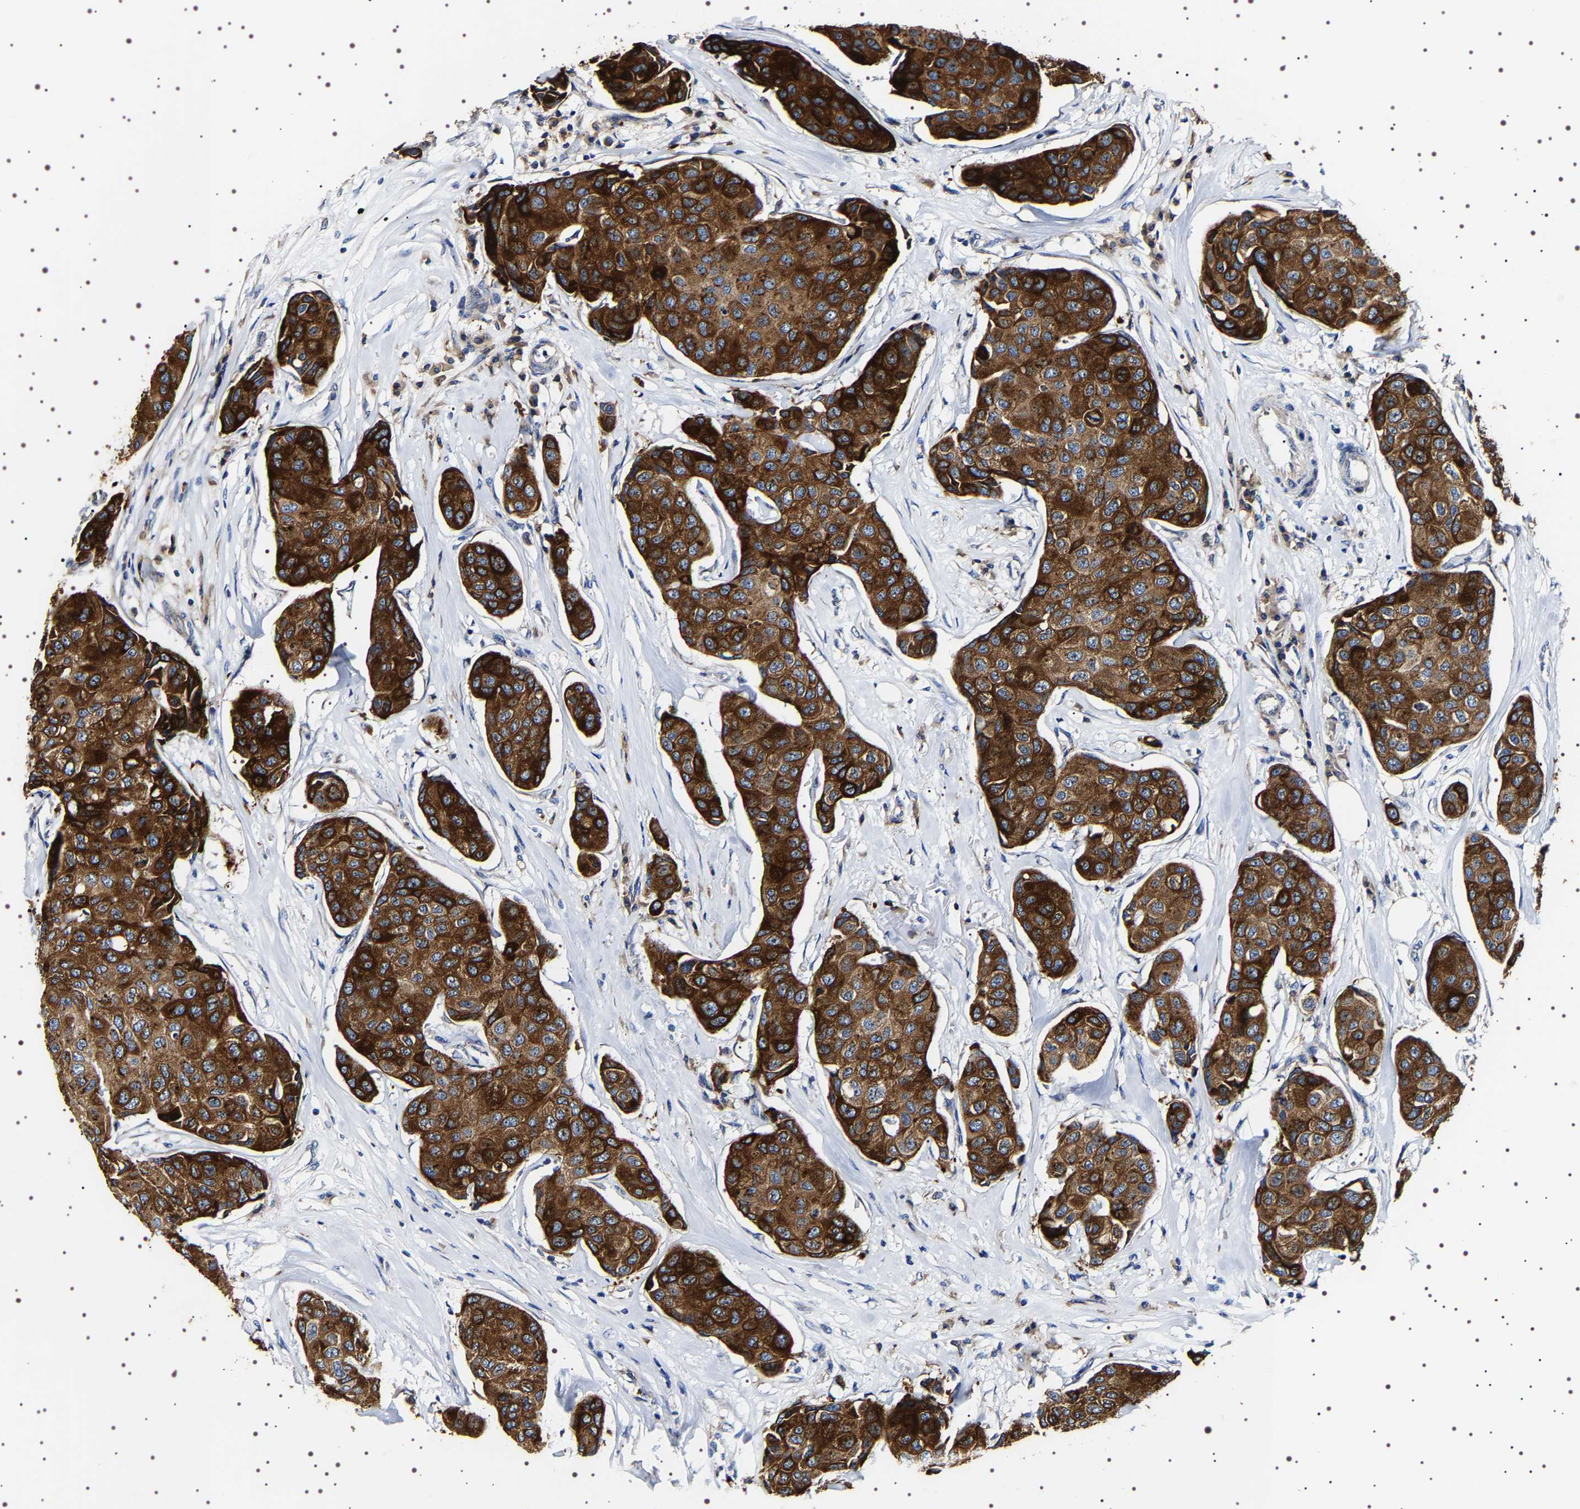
{"staining": {"intensity": "strong", "quantity": ">75%", "location": "cytoplasmic/membranous"}, "tissue": "breast cancer", "cell_type": "Tumor cells", "image_type": "cancer", "snomed": [{"axis": "morphology", "description": "Duct carcinoma"}, {"axis": "topography", "description": "Breast"}], "caption": "Human breast cancer (intraductal carcinoma) stained with a brown dye displays strong cytoplasmic/membranous positive positivity in about >75% of tumor cells.", "gene": "SQLE", "patient": {"sex": "female", "age": 80}}